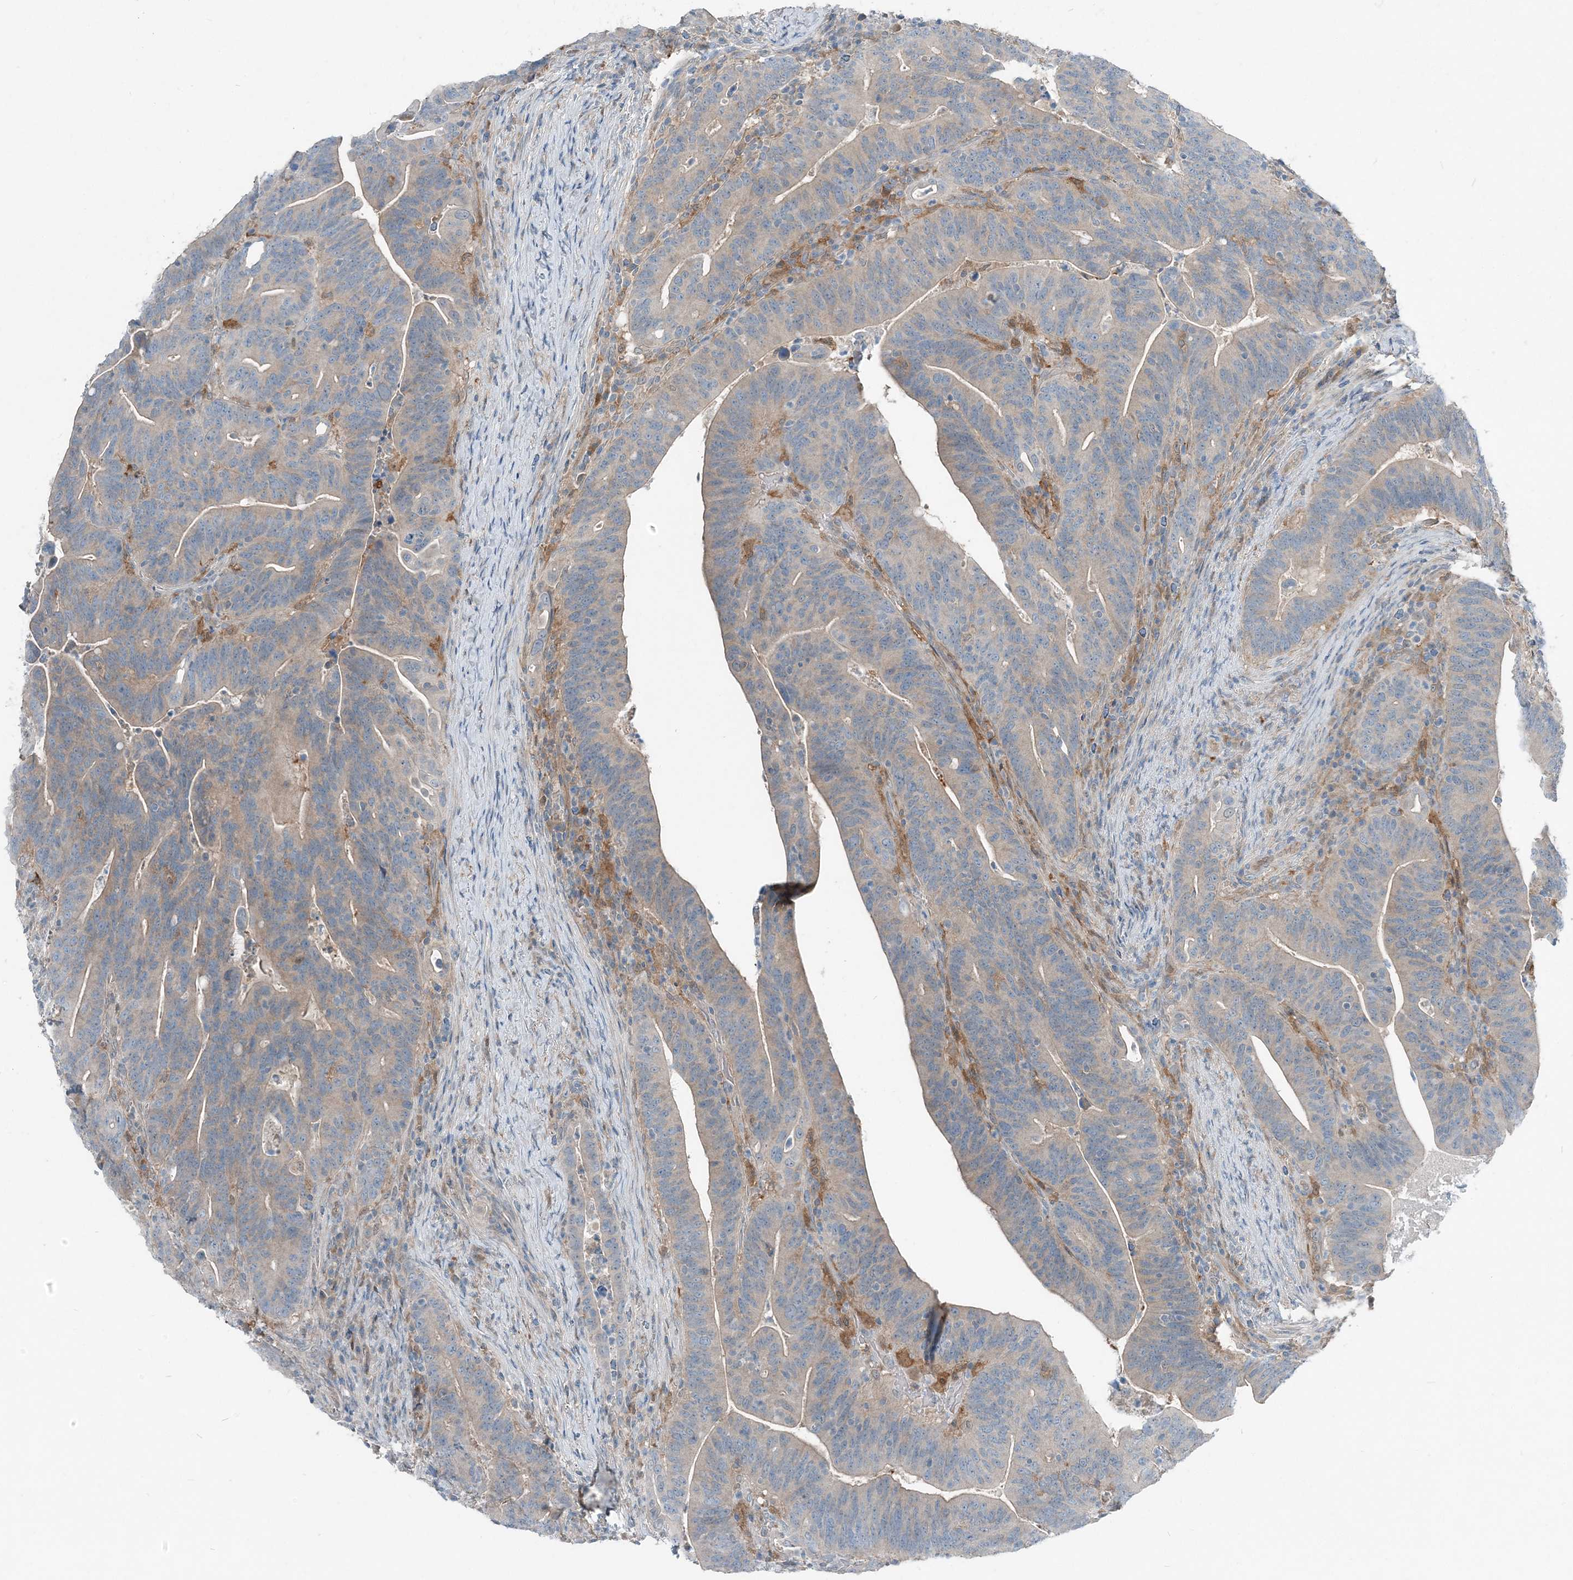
{"staining": {"intensity": "weak", "quantity": "<25%", "location": "cytoplasmic/membranous"}, "tissue": "colorectal cancer", "cell_type": "Tumor cells", "image_type": "cancer", "snomed": [{"axis": "morphology", "description": "Adenocarcinoma, NOS"}, {"axis": "topography", "description": "Colon"}], "caption": "Immunohistochemistry of colorectal cancer shows no staining in tumor cells.", "gene": "ARMH1", "patient": {"sex": "female", "age": 66}}